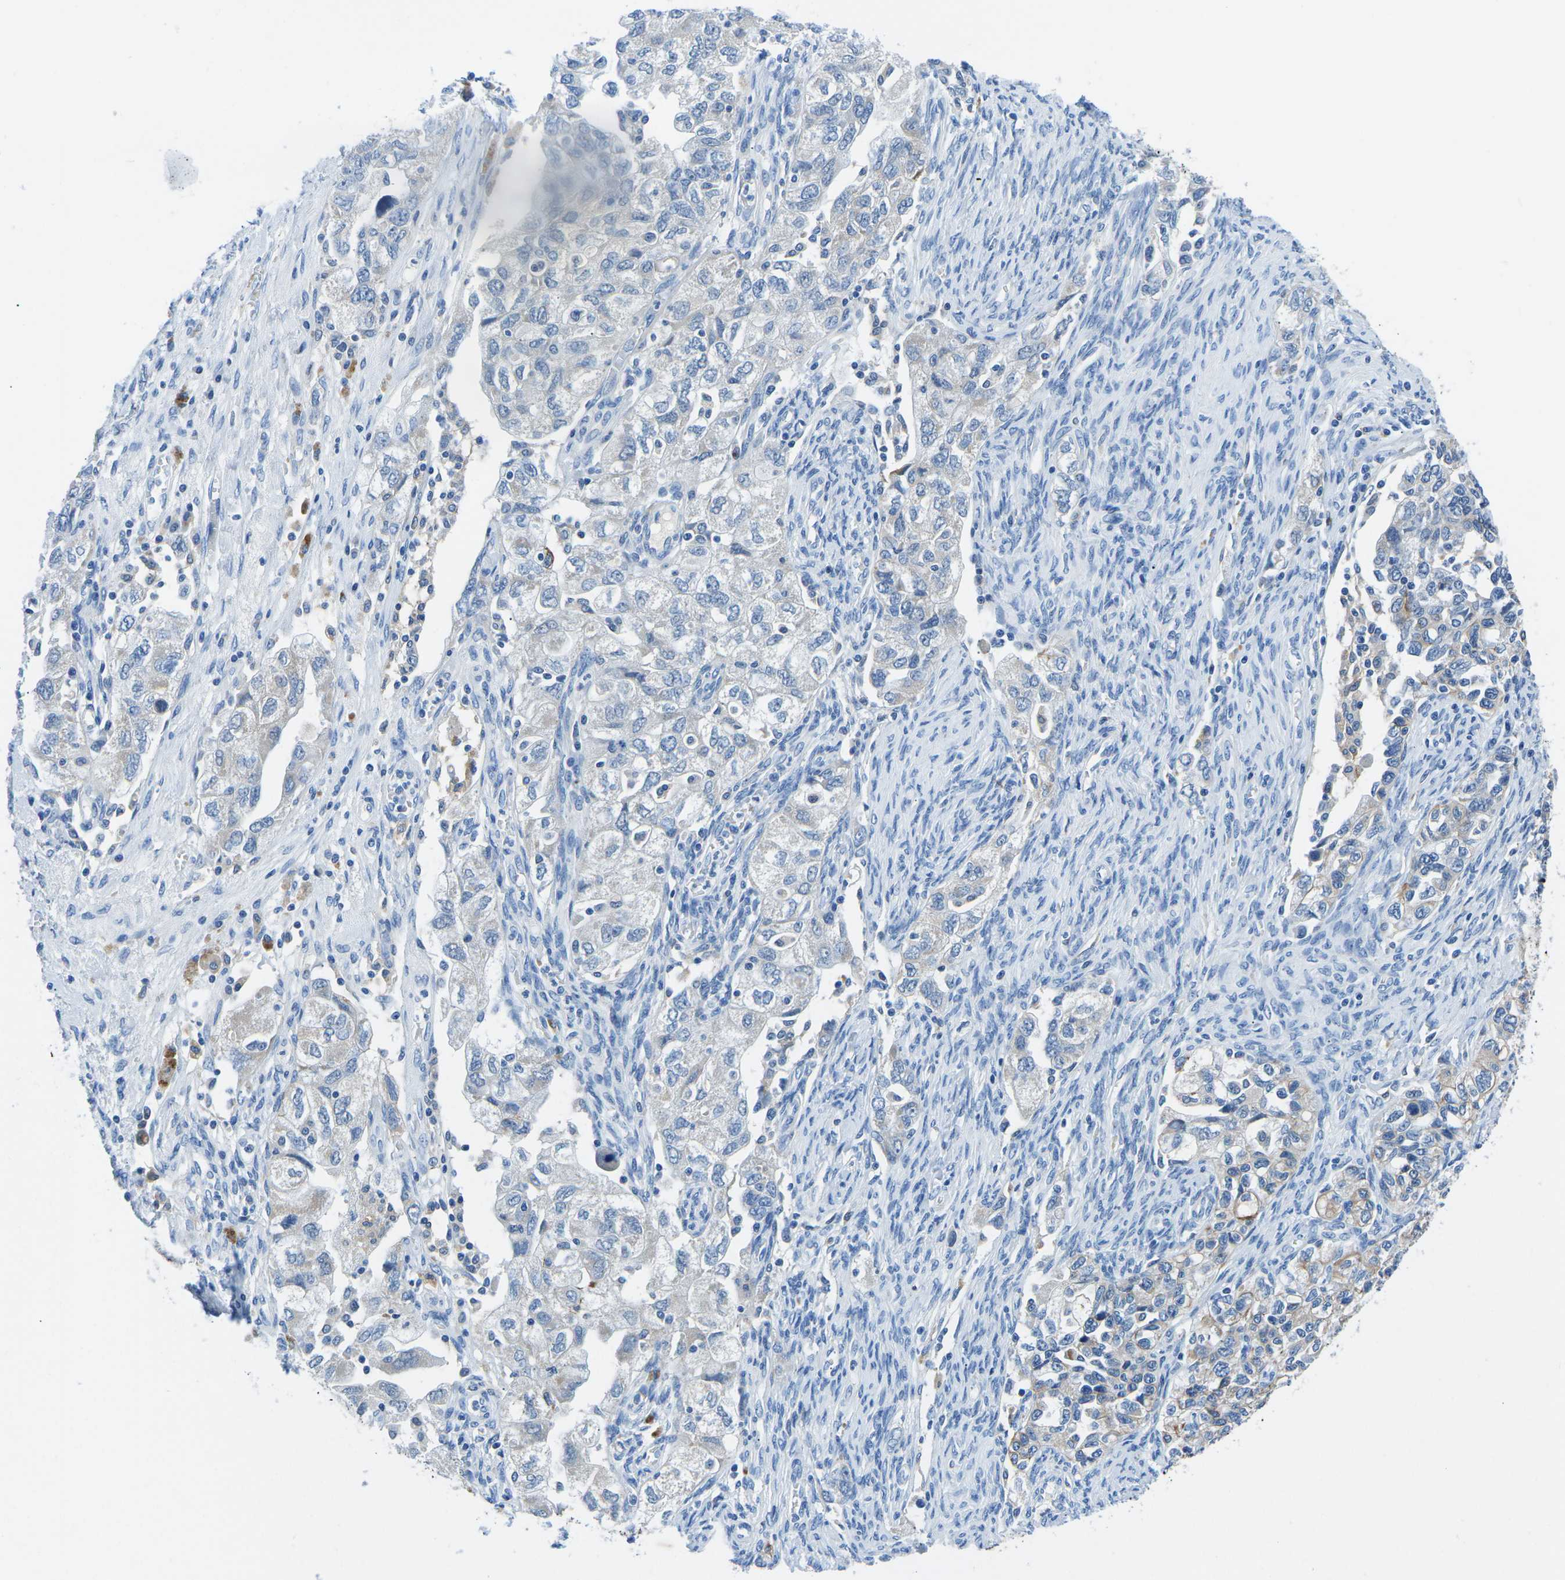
{"staining": {"intensity": "negative", "quantity": "none", "location": "none"}, "tissue": "ovarian cancer", "cell_type": "Tumor cells", "image_type": "cancer", "snomed": [{"axis": "morphology", "description": "Carcinoma, NOS"}, {"axis": "morphology", "description": "Cystadenocarcinoma, serous, NOS"}, {"axis": "topography", "description": "Ovary"}], "caption": "High magnification brightfield microscopy of ovarian cancer (carcinoma) stained with DAB (brown) and counterstained with hematoxylin (blue): tumor cells show no significant expression.", "gene": "TM6SF1", "patient": {"sex": "female", "age": 69}}